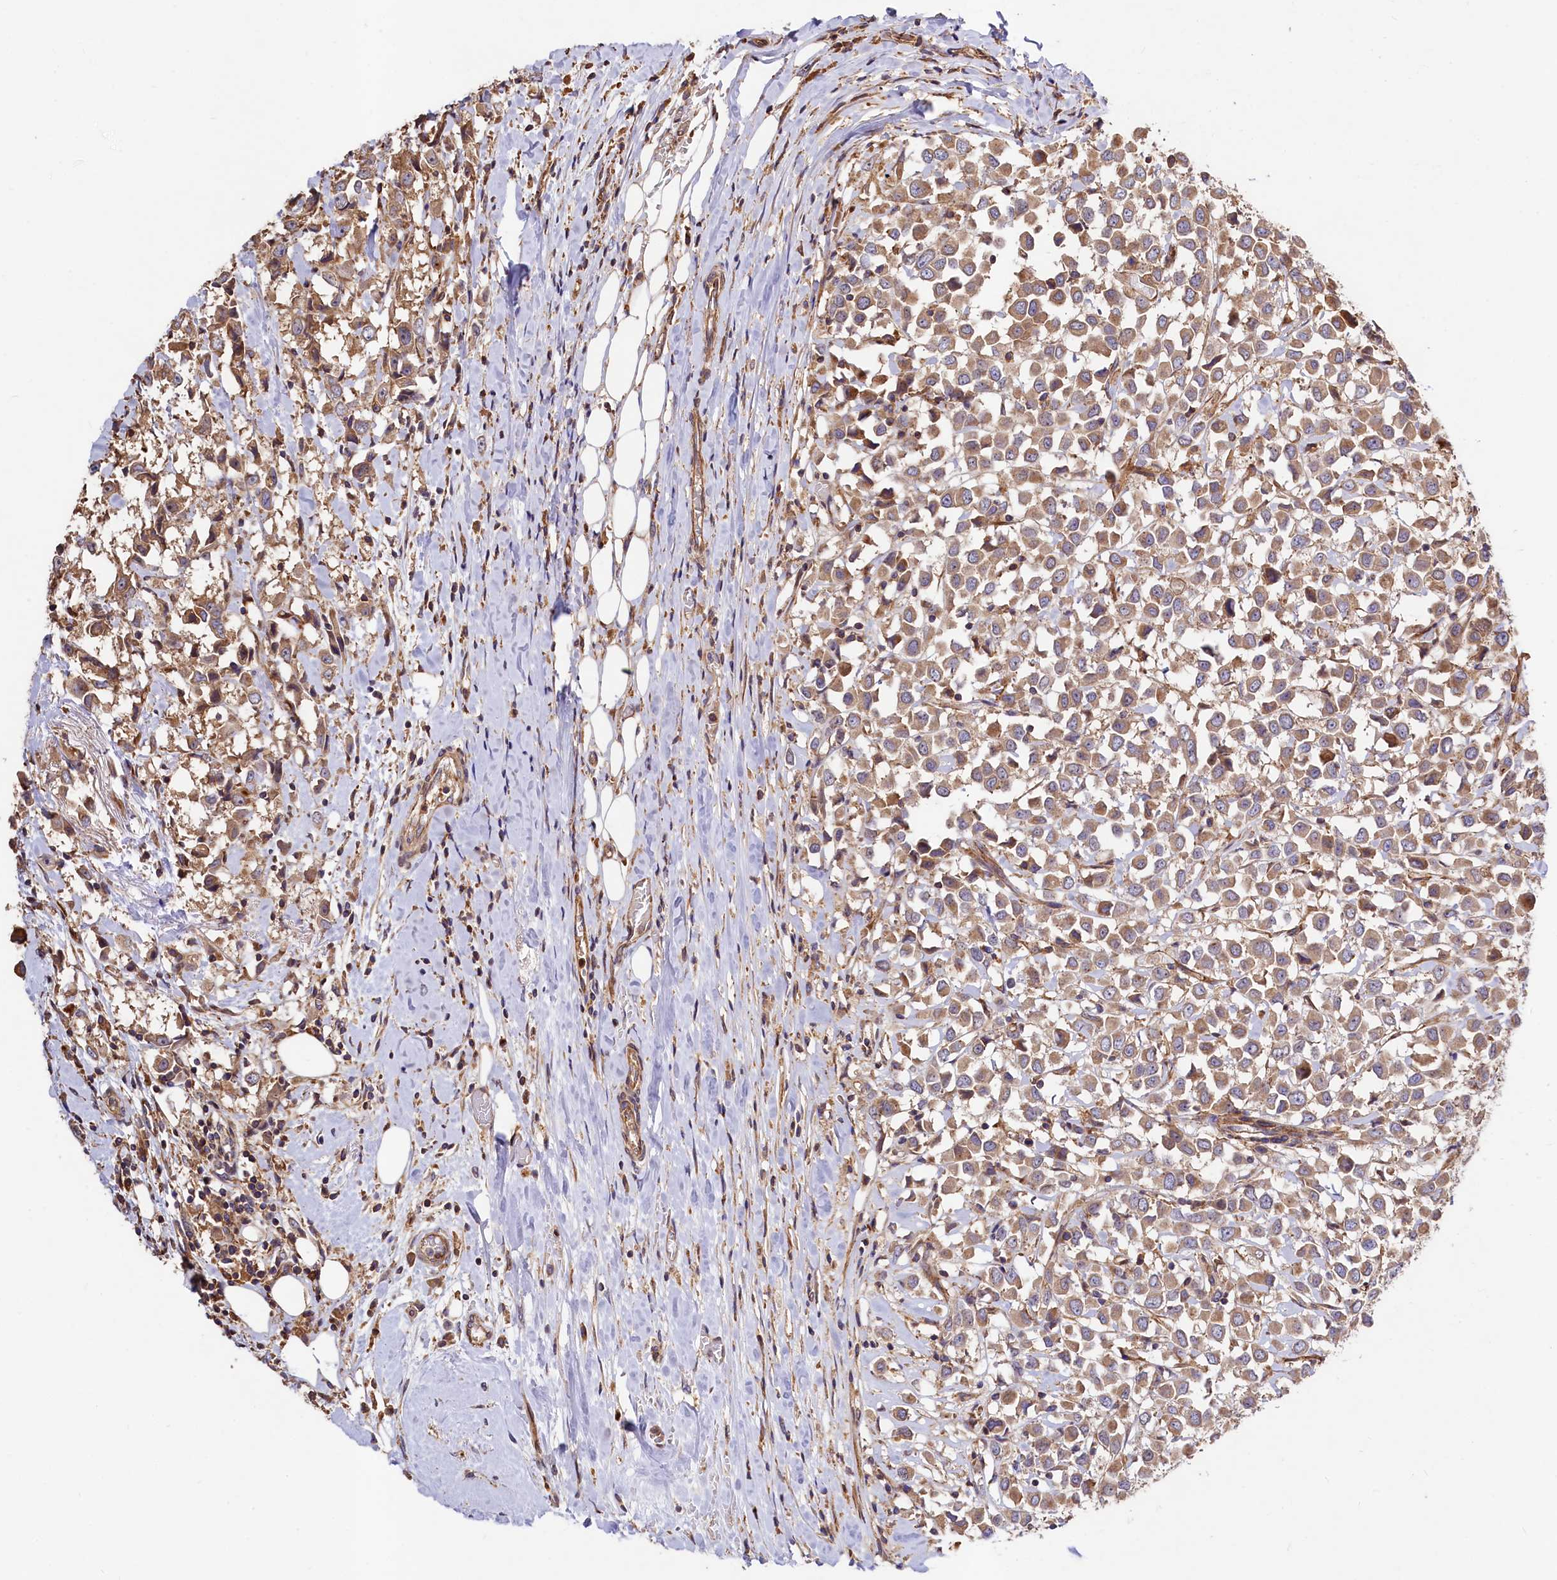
{"staining": {"intensity": "moderate", "quantity": ">75%", "location": "cytoplasmic/membranous"}, "tissue": "breast cancer", "cell_type": "Tumor cells", "image_type": "cancer", "snomed": [{"axis": "morphology", "description": "Duct carcinoma"}, {"axis": "topography", "description": "Breast"}], "caption": "This histopathology image exhibits breast cancer stained with IHC to label a protein in brown. The cytoplasmic/membranous of tumor cells show moderate positivity for the protein. Nuclei are counter-stained blue.", "gene": "KLHDC4", "patient": {"sex": "female", "age": 61}}